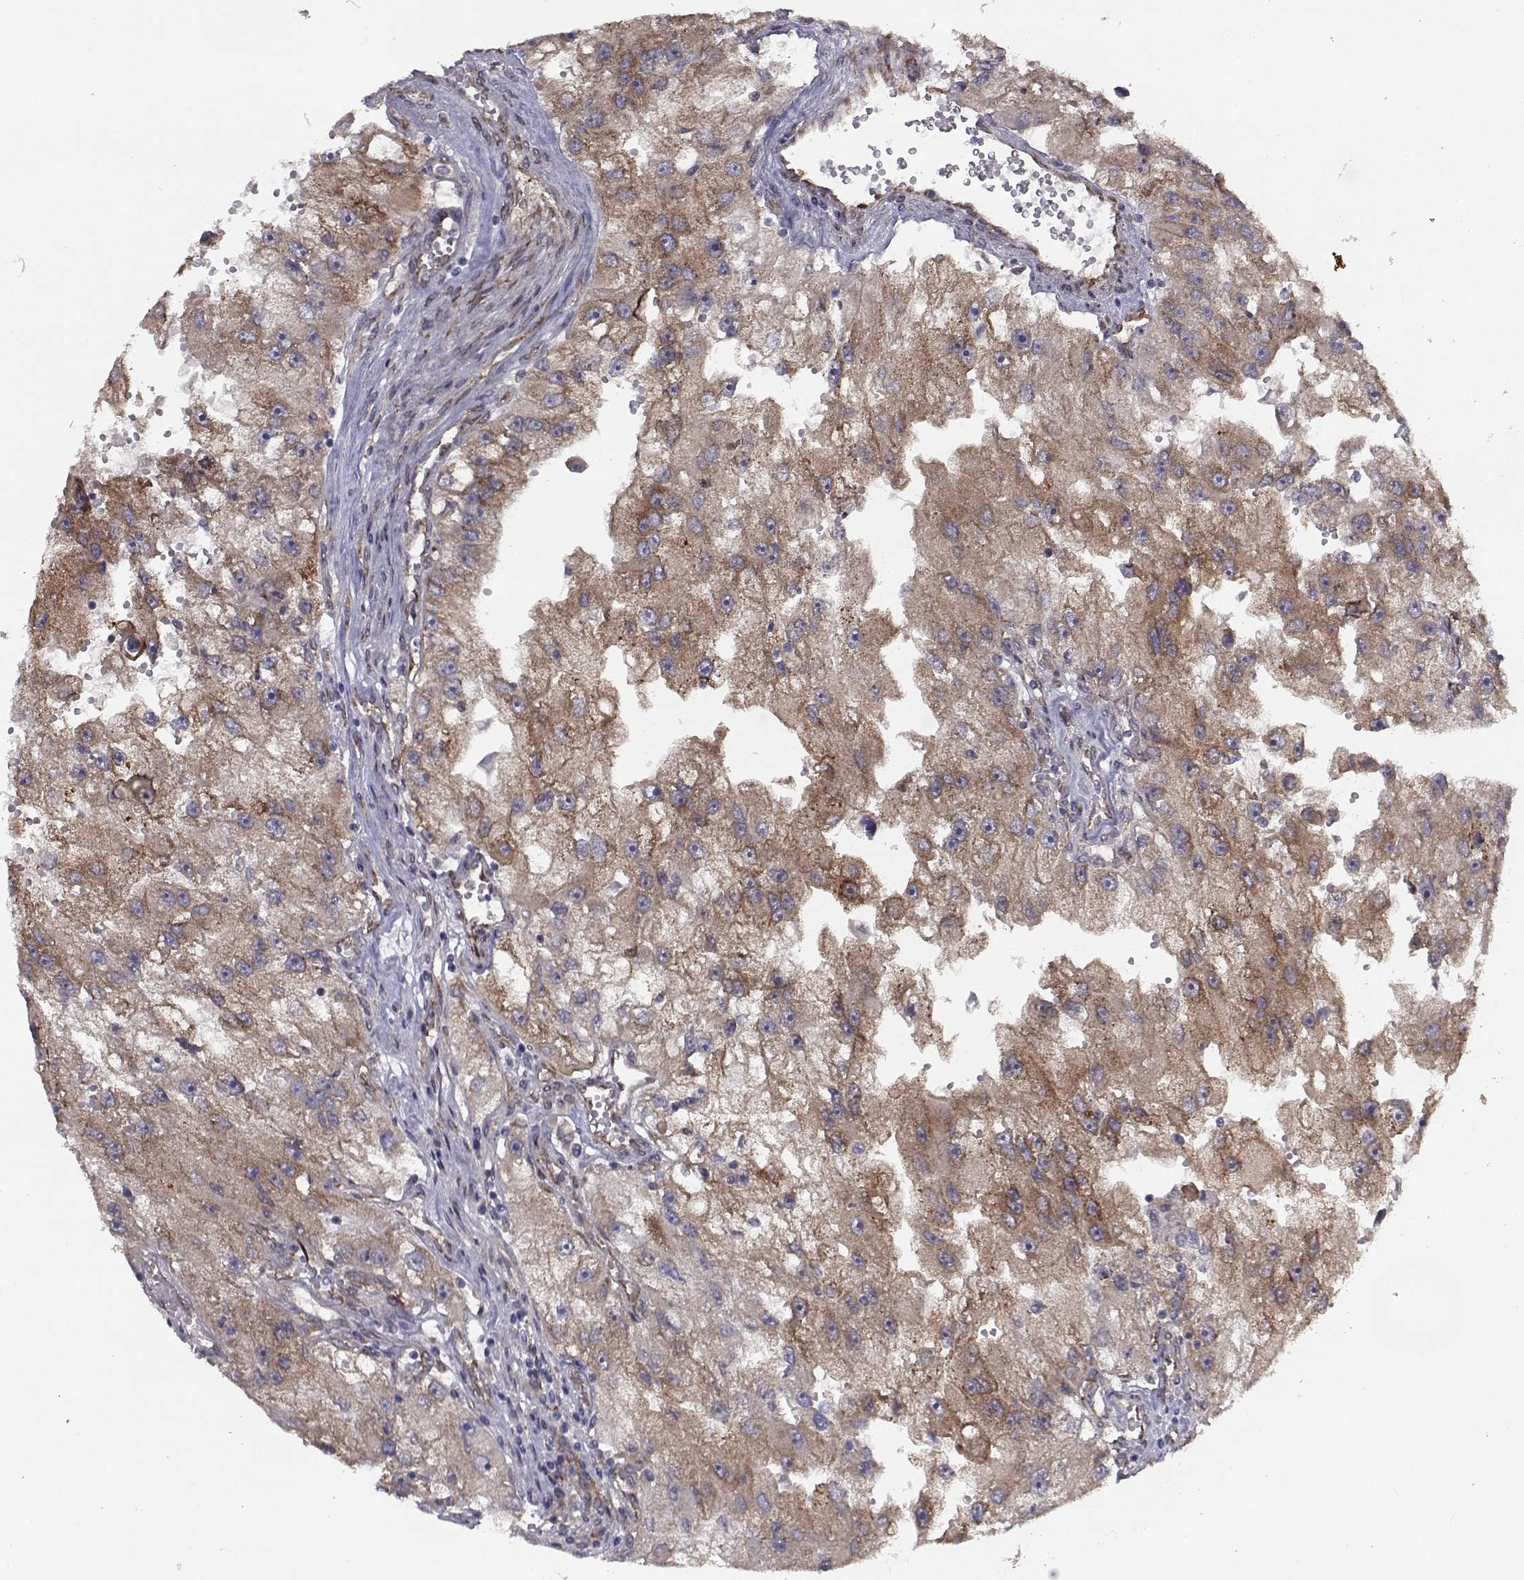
{"staining": {"intensity": "moderate", "quantity": ">75%", "location": "cytoplasmic/membranous"}, "tissue": "renal cancer", "cell_type": "Tumor cells", "image_type": "cancer", "snomed": [{"axis": "morphology", "description": "Adenocarcinoma, NOS"}, {"axis": "topography", "description": "Kidney"}], "caption": "Immunohistochemistry (IHC) (DAB) staining of human adenocarcinoma (renal) shows moderate cytoplasmic/membranous protein staining in approximately >75% of tumor cells. (Stains: DAB in brown, nuclei in blue, Microscopy: brightfield microscopy at high magnification).", "gene": "TRIP10", "patient": {"sex": "male", "age": 63}}